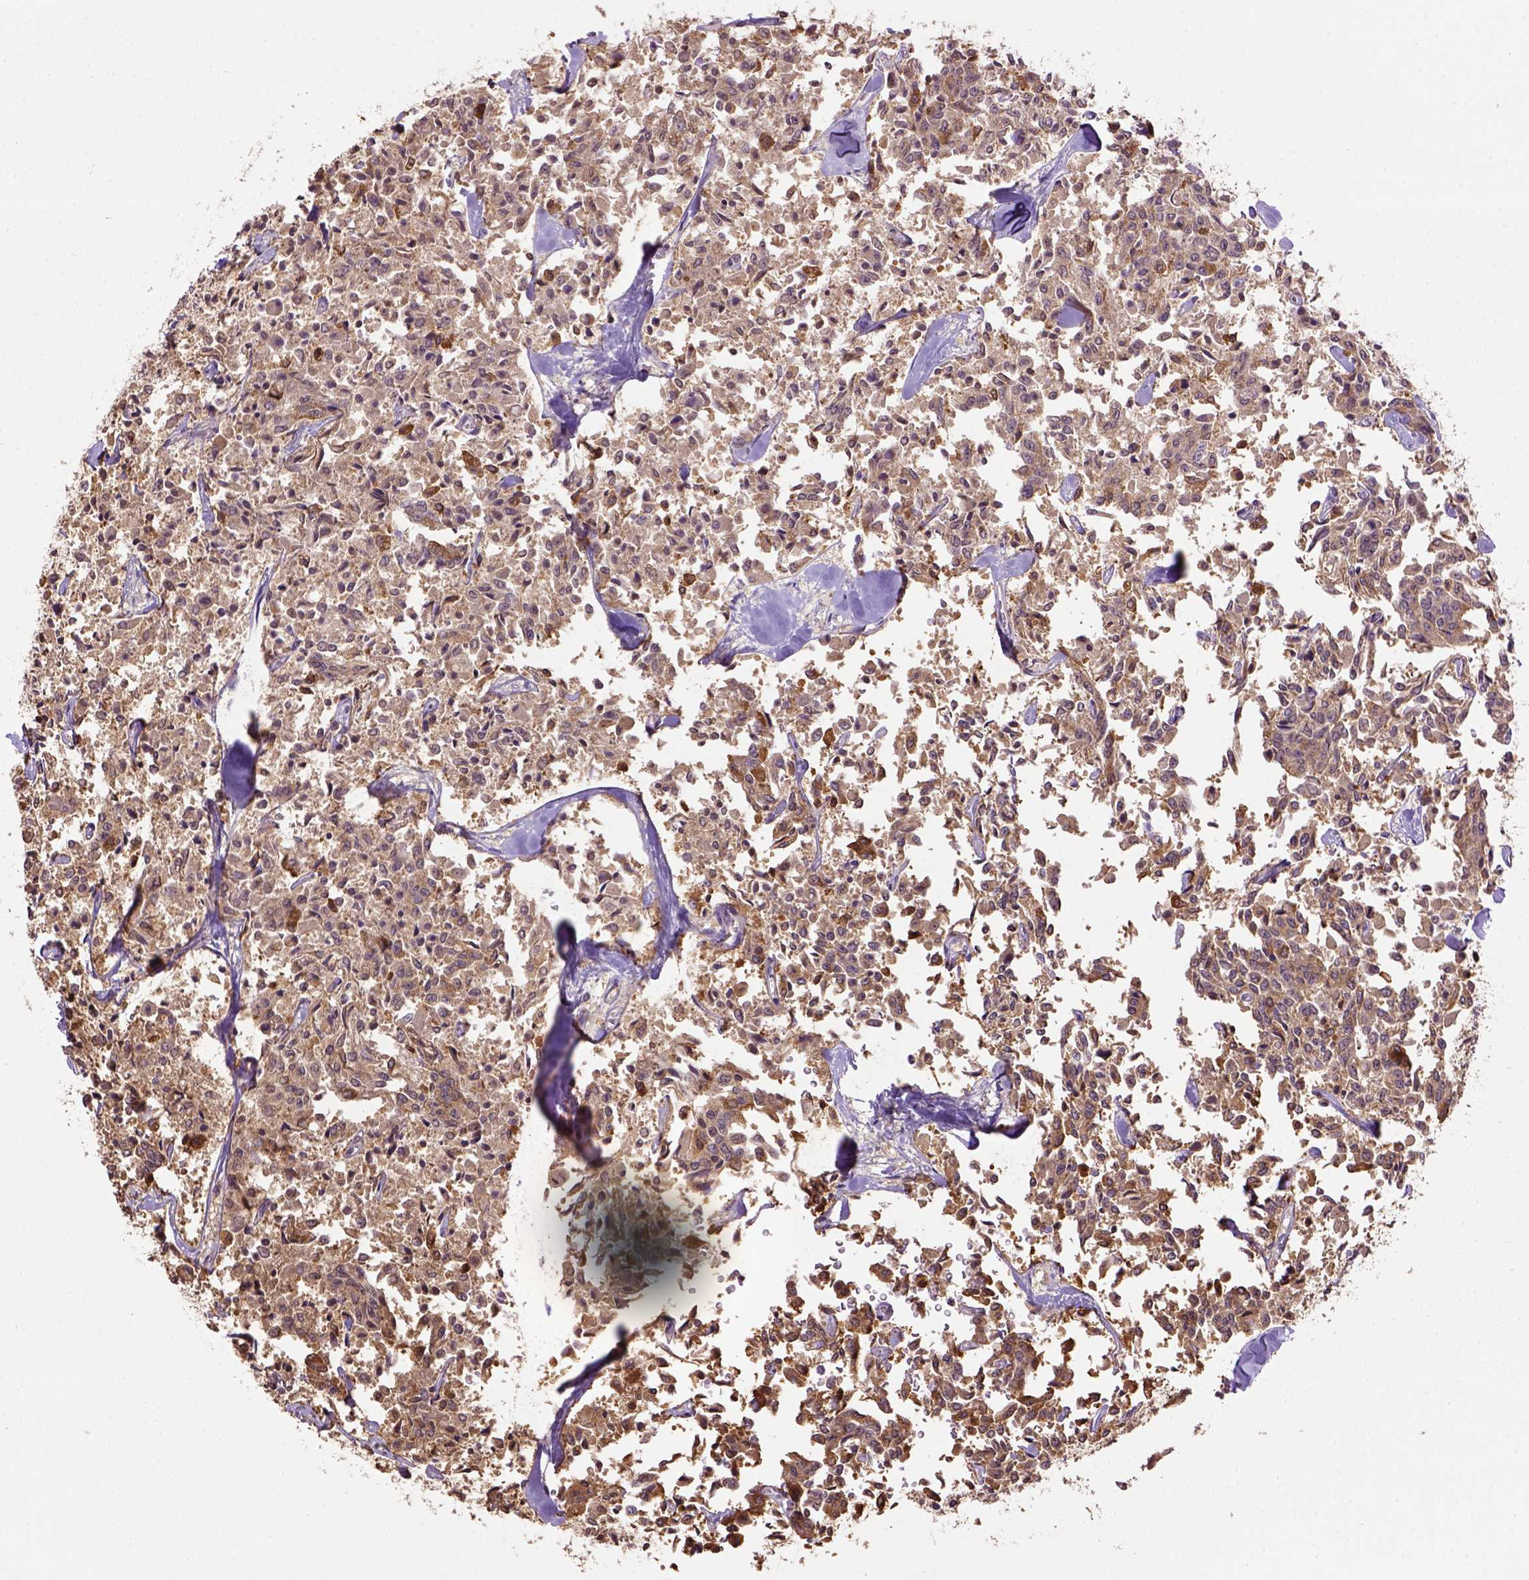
{"staining": {"intensity": "strong", "quantity": "25%-75%", "location": "cytoplasmic/membranous"}, "tissue": "carcinoid", "cell_type": "Tumor cells", "image_type": "cancer", "snomed": [{"axis": "morphology", "description": "Carcinoid, malignant, NOS"}, {"axis": "topography", "description": "Lung"}], "caption": "This is a photomicrograph of IHC staining of carcinoid, which shows strong positivity in the cytoplasmic/membranous of tumor cells.", "gene": "WDR17", "patient": {"sex": "male", "age": 71}}